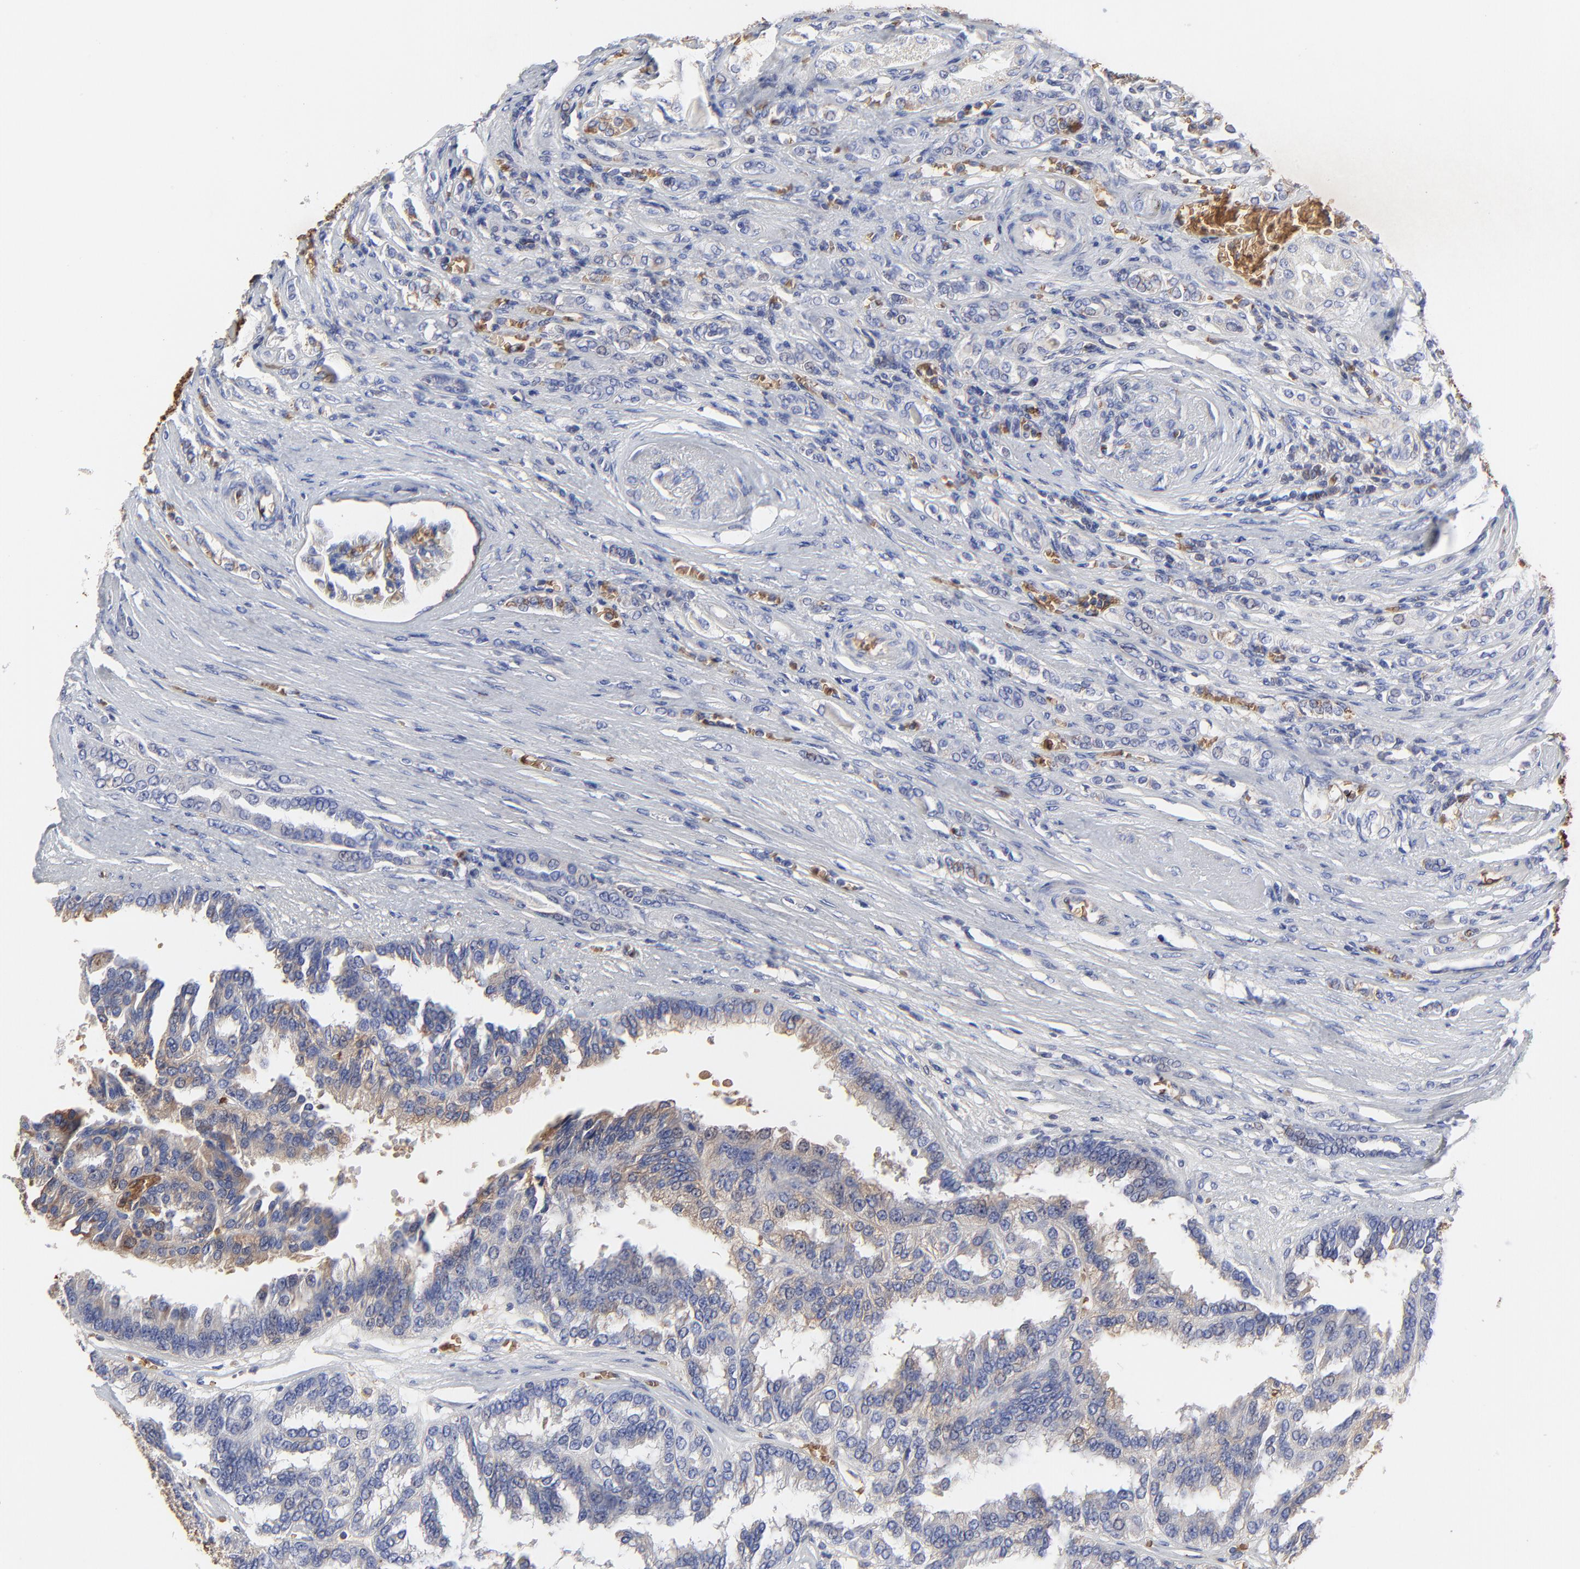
{"staining": {"intensity": "negative", "quantity": "none", "location": "none"}, "tissue": "renal cancer", "cell_type": "Tumor cells", "image_type": "cancer", "snomed": [{"axis": "morphology", "description": "Adenocarcinoma, NOS"}, {"axis": "topography", "description": "Kidney"}], "caption": "DAB immunohistochemical staining of adenocarcinoma (renal) displays no significant expression in tumor cells.", "gene": "PAG1", "patient": {"sex": "male", "age": 46}}